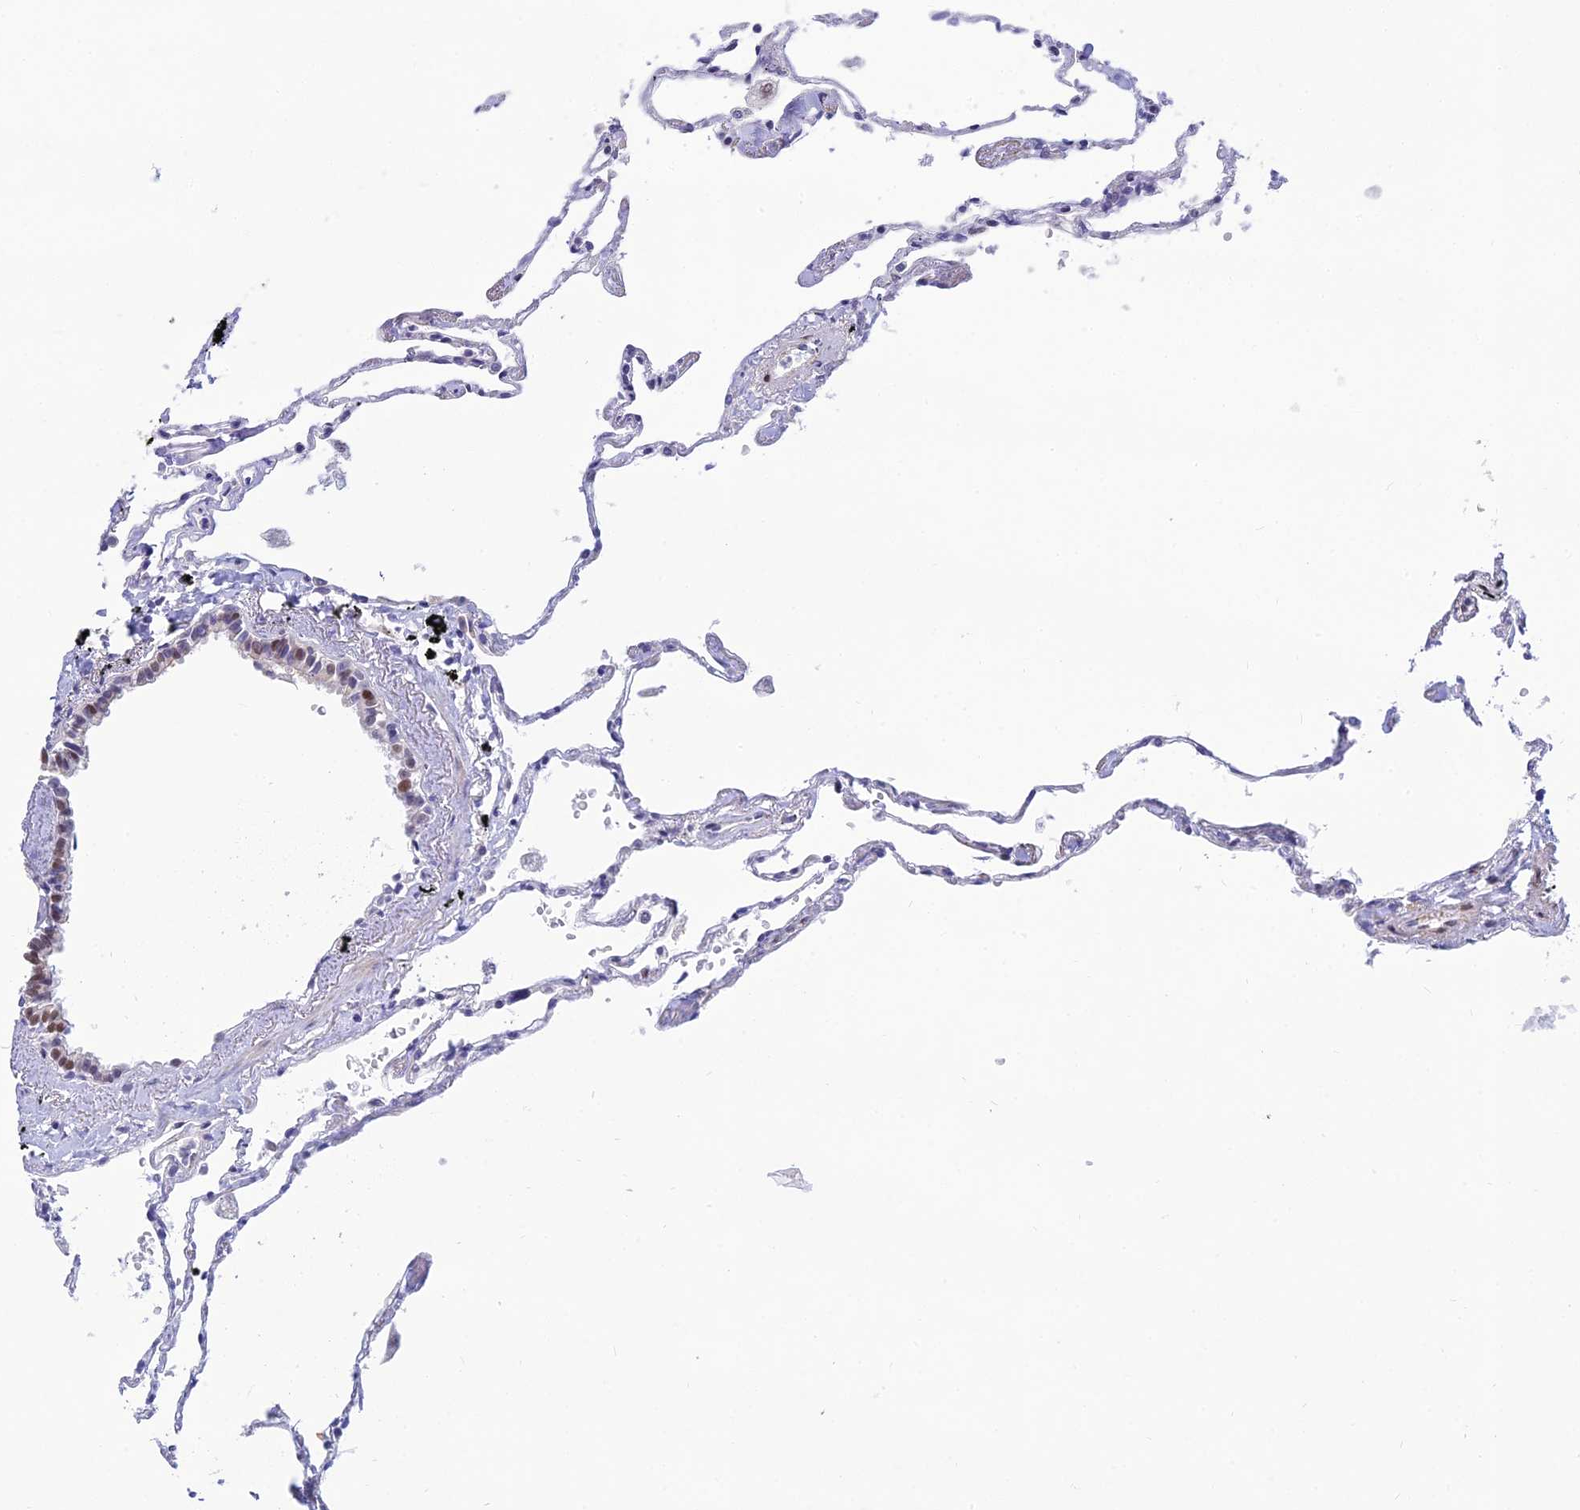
{"staining": {"intensity": "moderate", "quantity": "<25%", "location": "nuclear"}, "tissue": "lung", "cell_type": "Alveolar cells", "image_type": "normal", "snomed": [{"axis": "morphology", "description": "Normal tissue, NOS"}, {"axis": "topography", "description": "Lung"}], "caption": "A high-resolution micrograph shows immunohistochemistry (IHC) staining of benign lung, which demonstrates moderate nuclear staining in approximately <25% of alveolar cells.", "gene": "CLK4", "patient": {"sex": "female", "age": 67}}